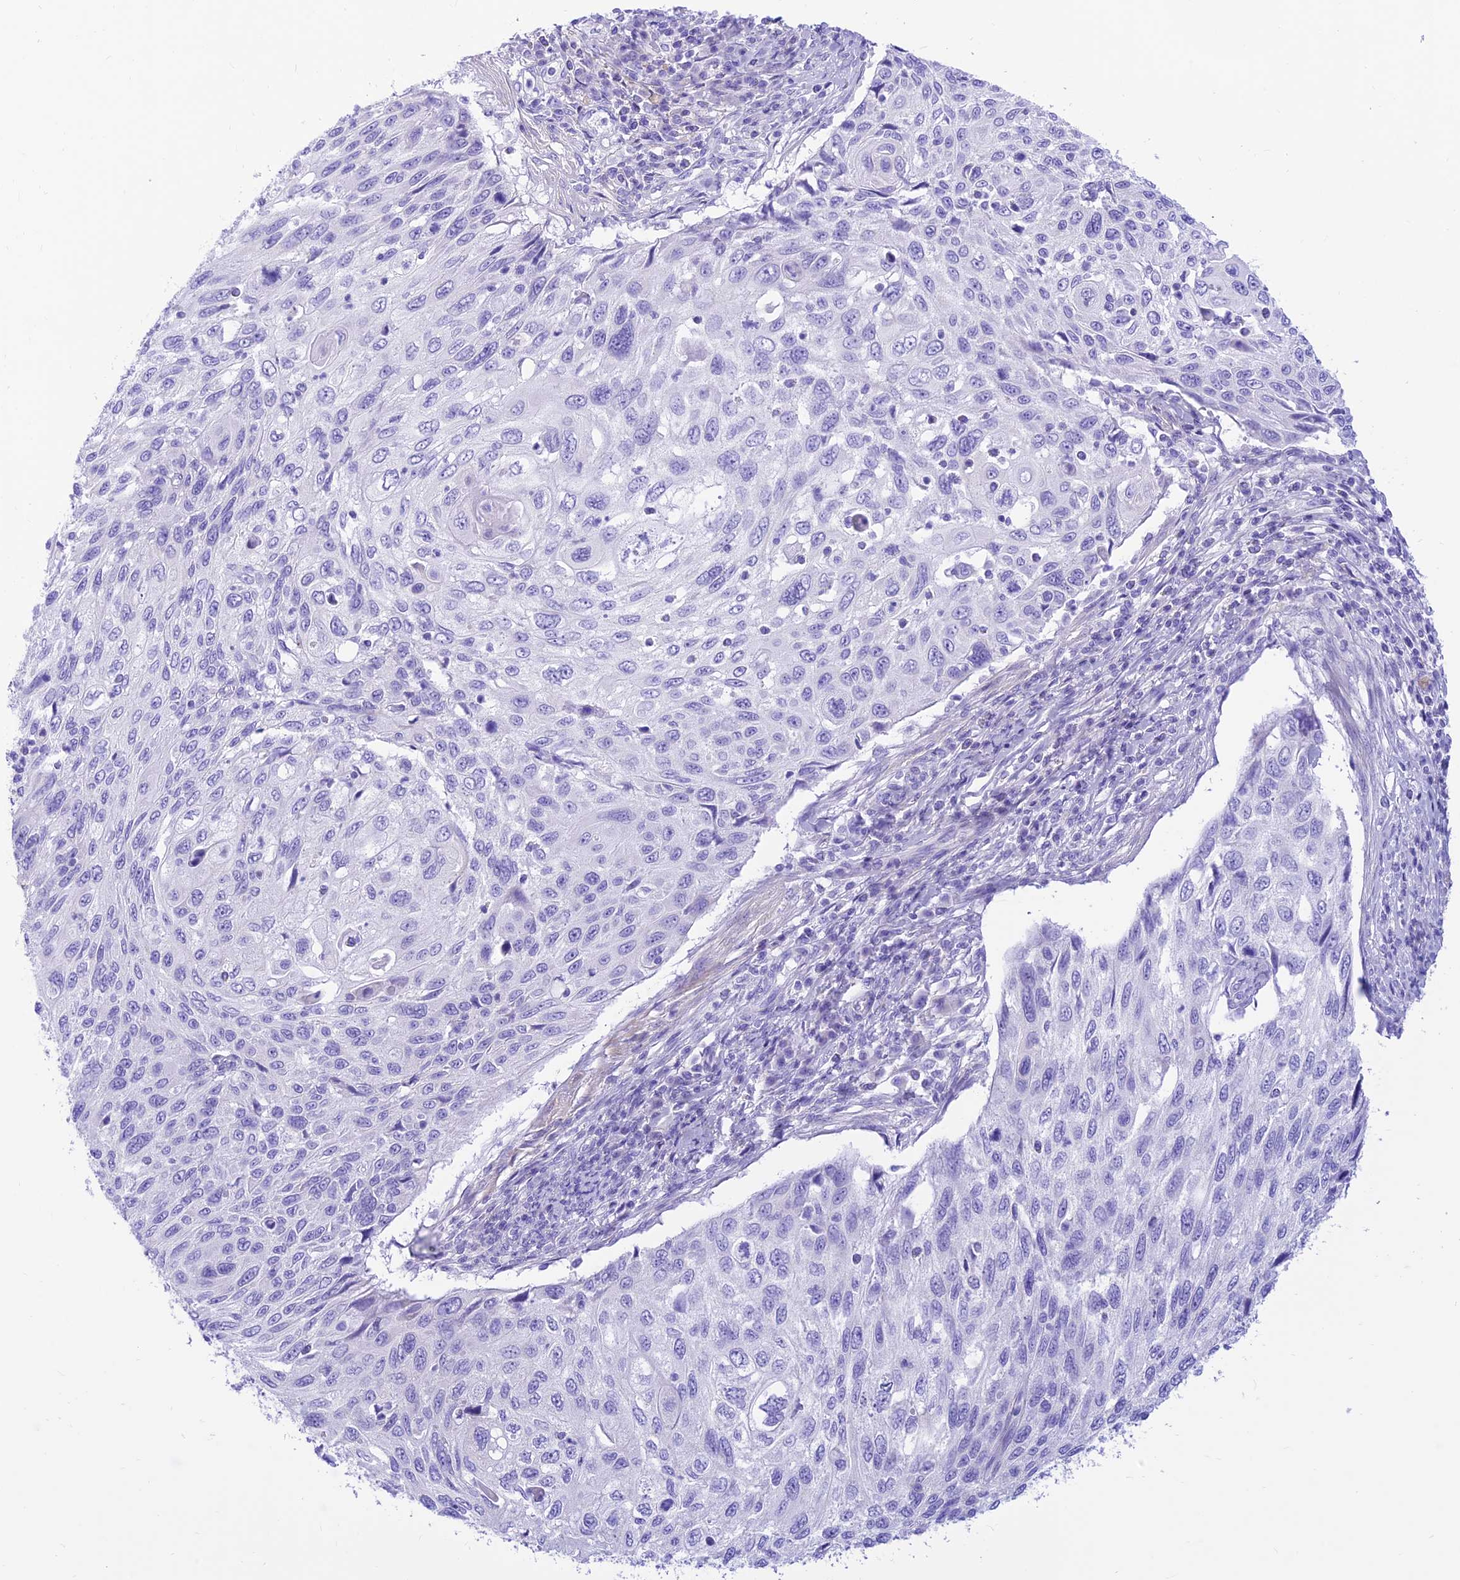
{"staining": {"intensity": "negative", "quantity": "none", "location": "none"}, "tissue": "cervical cancer", "cell_type": "Tumor cells", "image_type": "cancer", "snomed": [{"axis": "morphology", "description": "Squamous cell carcinoma, NOS"}, {"axis": "topography", "description": "Cervix"}], "caption": "An immunohistochemistry micrograph of cervical cancer (squamous cell carcinoma) is shown. There is no staining in tumor cells of cervical cancer (squamous cell carcinoma).", "gene": "PRNP", "patient": {"sex": "female", "age": 70}}